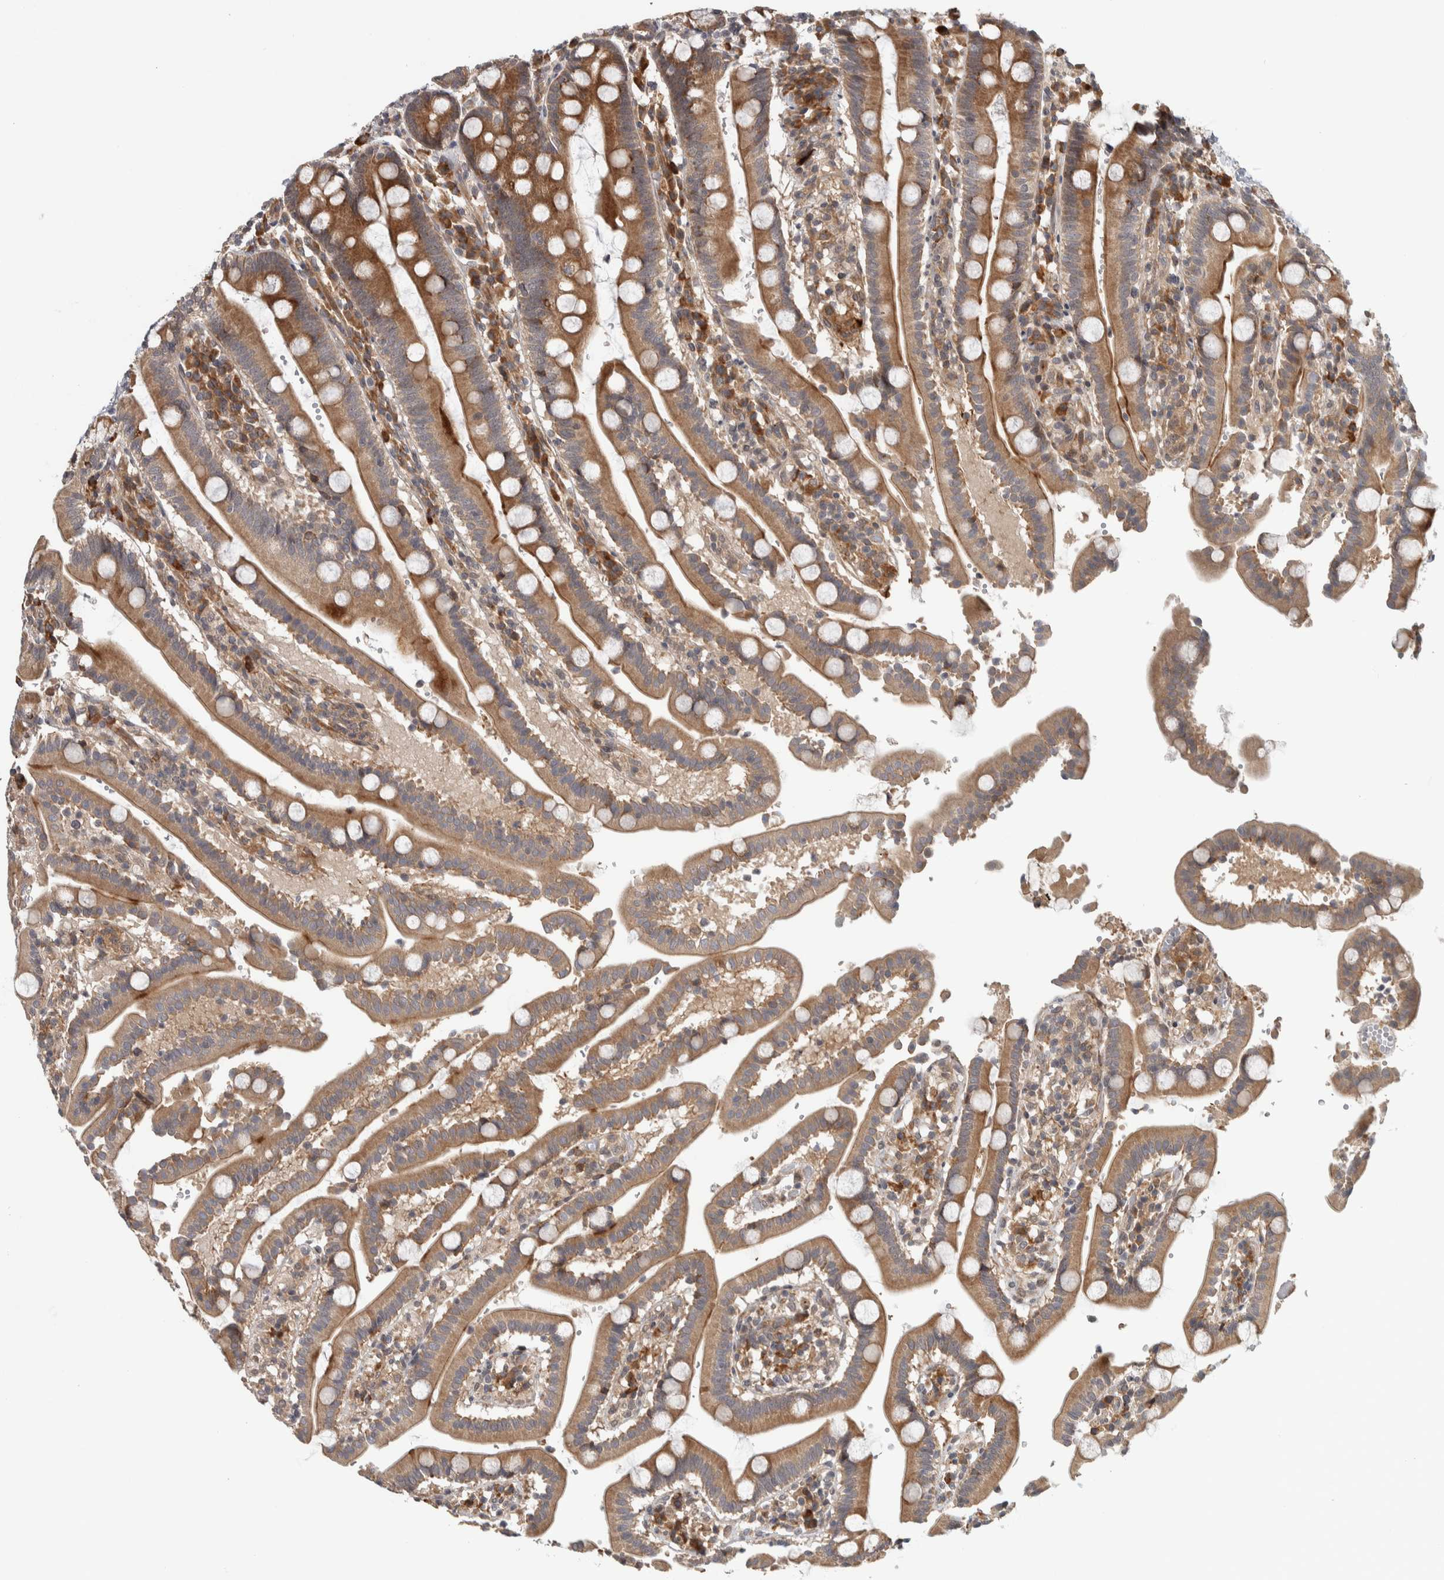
{"staining": {"intensity": "moderate", "quantity": ">75%", "location": "cytoplasmic/membranous"}, "tissue": "duodenum", "cell_type": "Glandular cells", "image_type": "normal", "snomed": [{"axis": "morphology", "description": "Normal tissue, NOS"}, {"axis": "topography", "description": "Small intestine, NOS"}], "caption": "DAB immunohistochemical staining of normal duodenum reveals moderate cytoplasmic/membranous protein expression in about >75% of glandular cells. The staining was performed using DAB, with brown indicating positive protein expression. Nuclei are stained blue with hematoxylin.", "gene": "TBC1D31", "patient": {"sex": "female", "age": 71}}